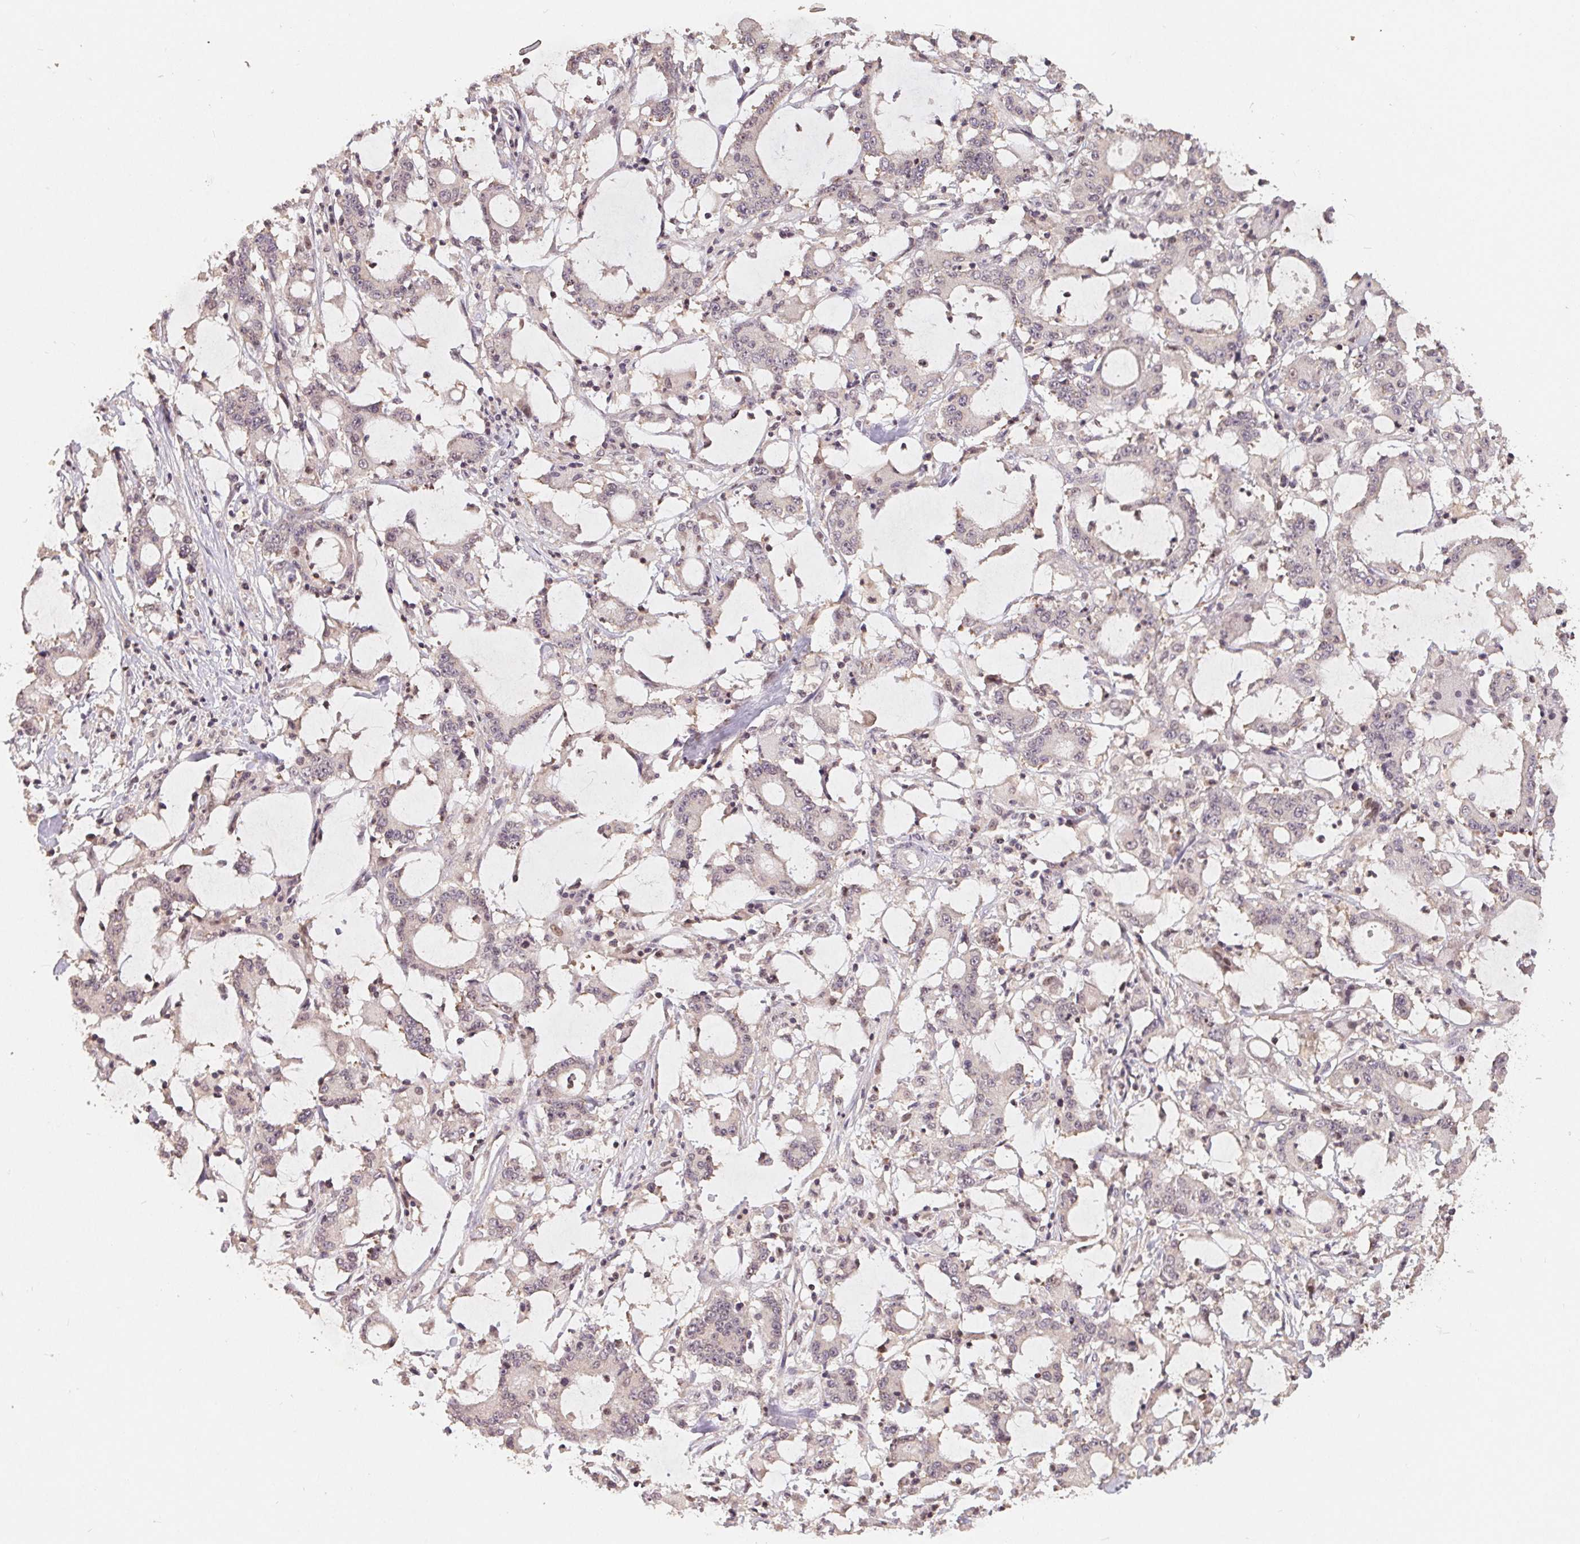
{"staining": {"intensity": "negative", "quantity": "none", "location": "none"}, "tissue": "stomach cancer", "cell_type": "Tumor cells", "image_type": "cancer", "snomed": [{"axis": "morphology", "description": "Adenocarcinoma, NOS"}, {"axis": "topography", "description": "Stomach, upper"}], "caption": "The photomicrograph exhibits no staining of tumor cells in stomach cancer. (DAB IHC with hematoxylin counter stain).", "gene": "HMGN3", "patient": {"sex": "male", "age": 68}}